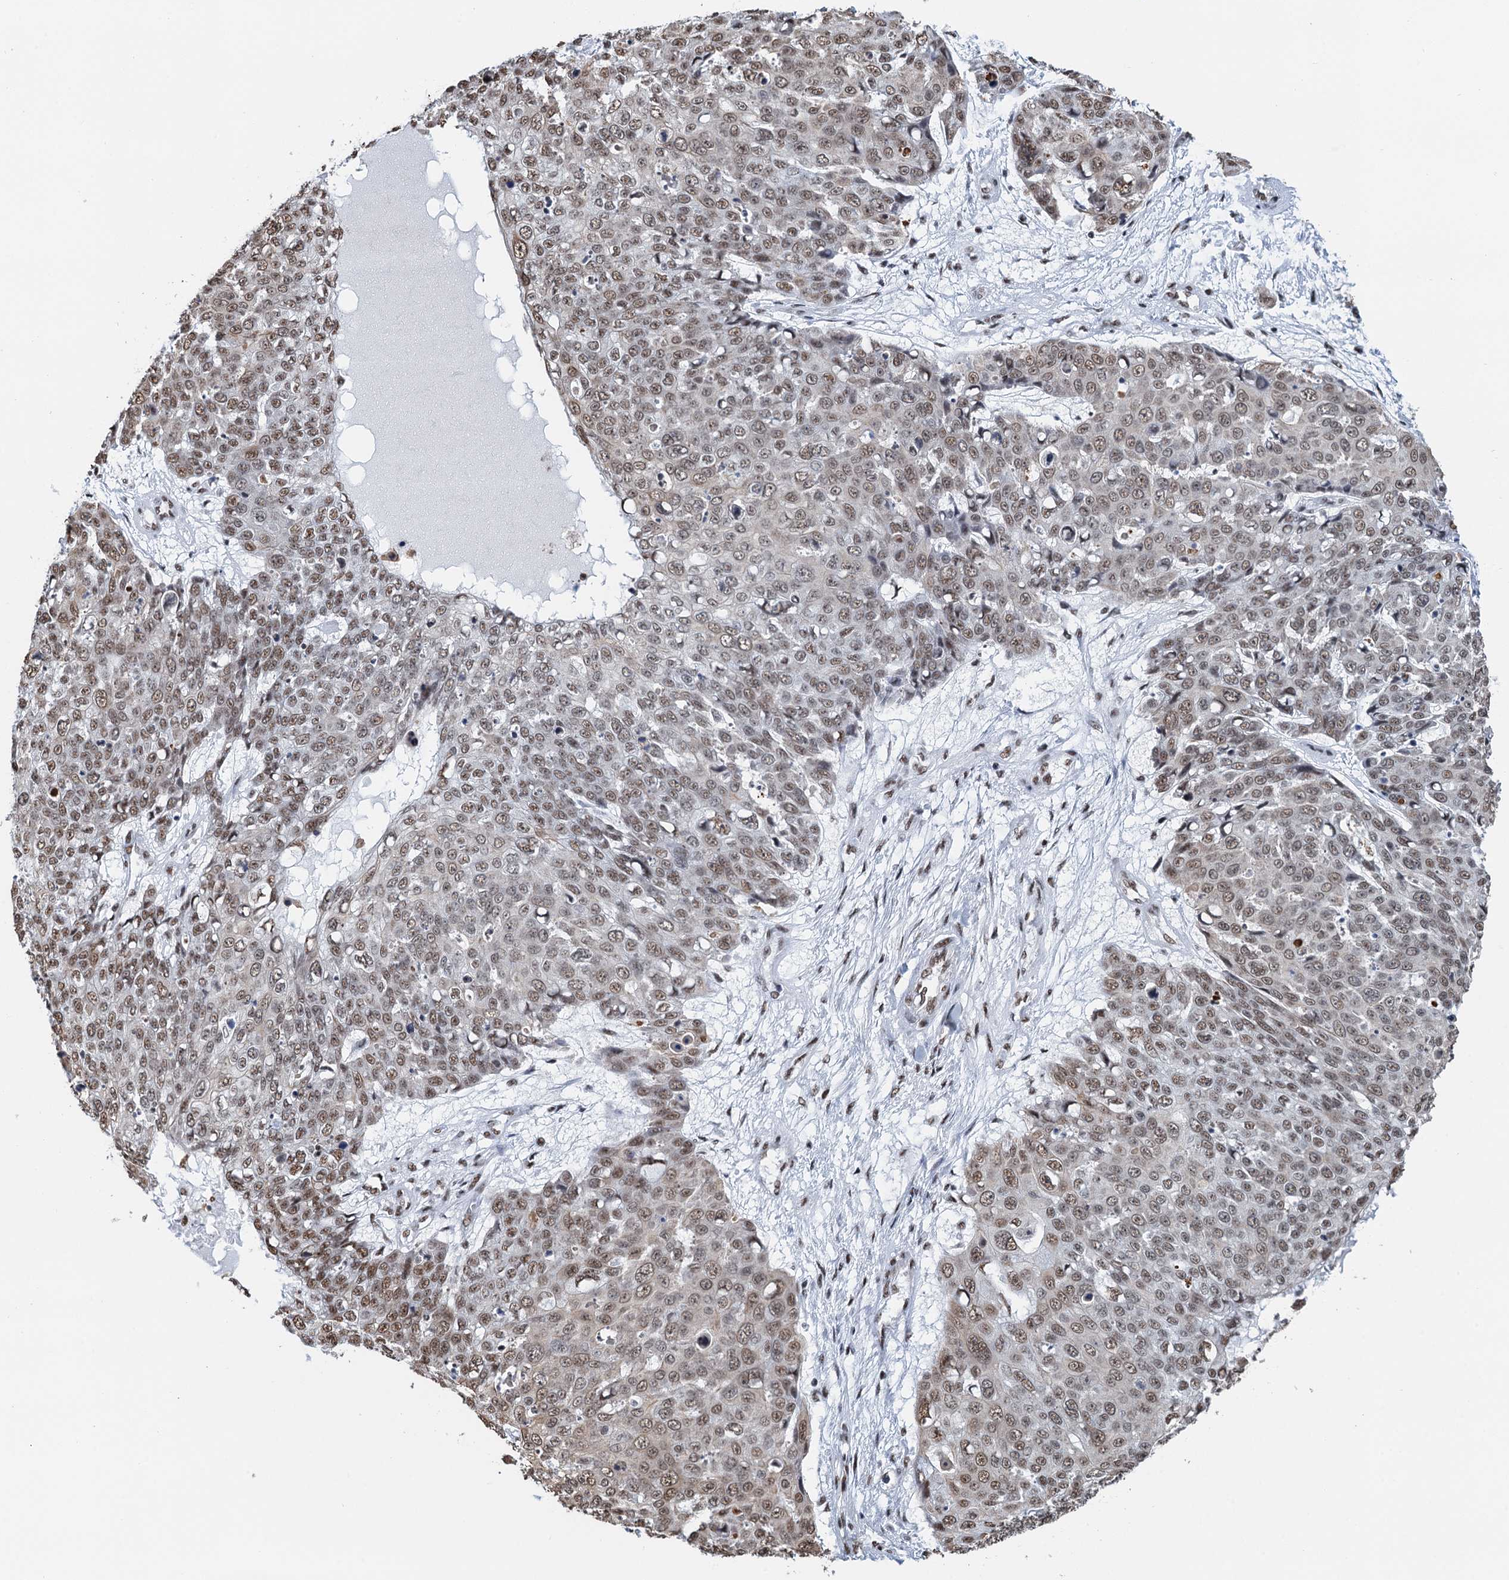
{"staining": {"intensity": "moderate", "quantity": ">75%", "location": "nuclear"}, "tissue": "skin cancer", "cell_type": "Tumor cells", "image_type": "cancer", "snomed": [{"axis": "morphology", "description": "Squamous cell carcinoma, NOS"}, {"axis": "topography", "description": "Skin"}], "caption": "Moderate nuclear positivity for a protein is appreciated in approximately >75% of tumor cells of skin cancer (squamous cell carcinoma) using immunohistochemistry.", "gene": "ZNF609", "patient": {"sex": "male", "age": 71}}